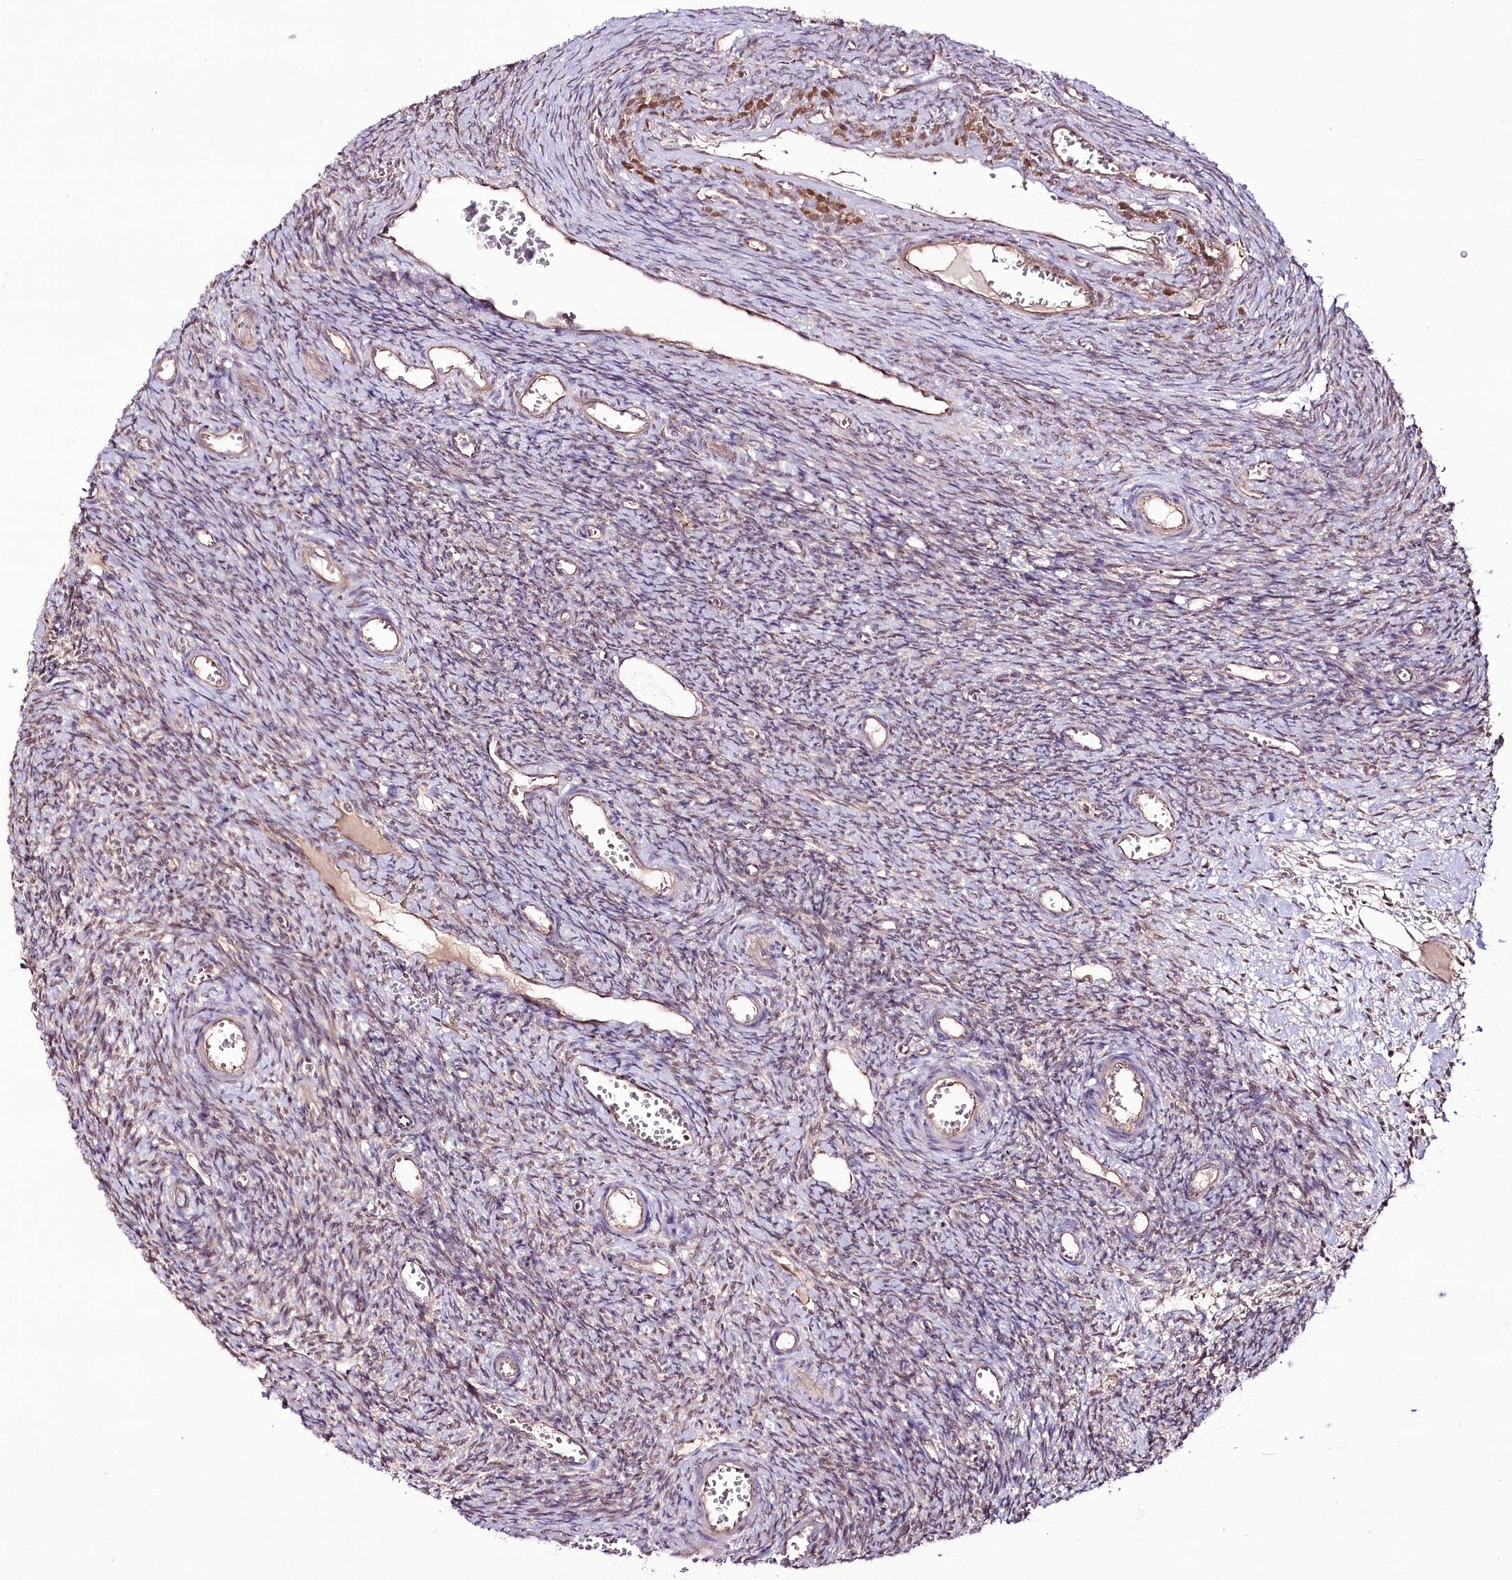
{"staining": {"intensity": "moderate", "quantity": "25%-75%", "location": "cytoplasmic/membranous"}, "tissue": "ovary", "cell_type": "Ovarian stroma cells", "image_type": "normal", "snomed": [{"axis": "morphology", "description": "Normal tissue, NOS"}, {"axis": "topography", "description": "Ovary"}], "caption": "Immunohistochemical staining of normal ovary demonstrates medium levels of moderate cytoplasmic/membranous expression in approximately 25%-75% of ovarian stroma cells. The staining was performed using DAB to visualize the protein expression in brown, while the nuclei were stained in blue with hematoxylin (Magnification: 20x).", "gene": "REXO2", "patient": {"sex": "female", "age": 39}}